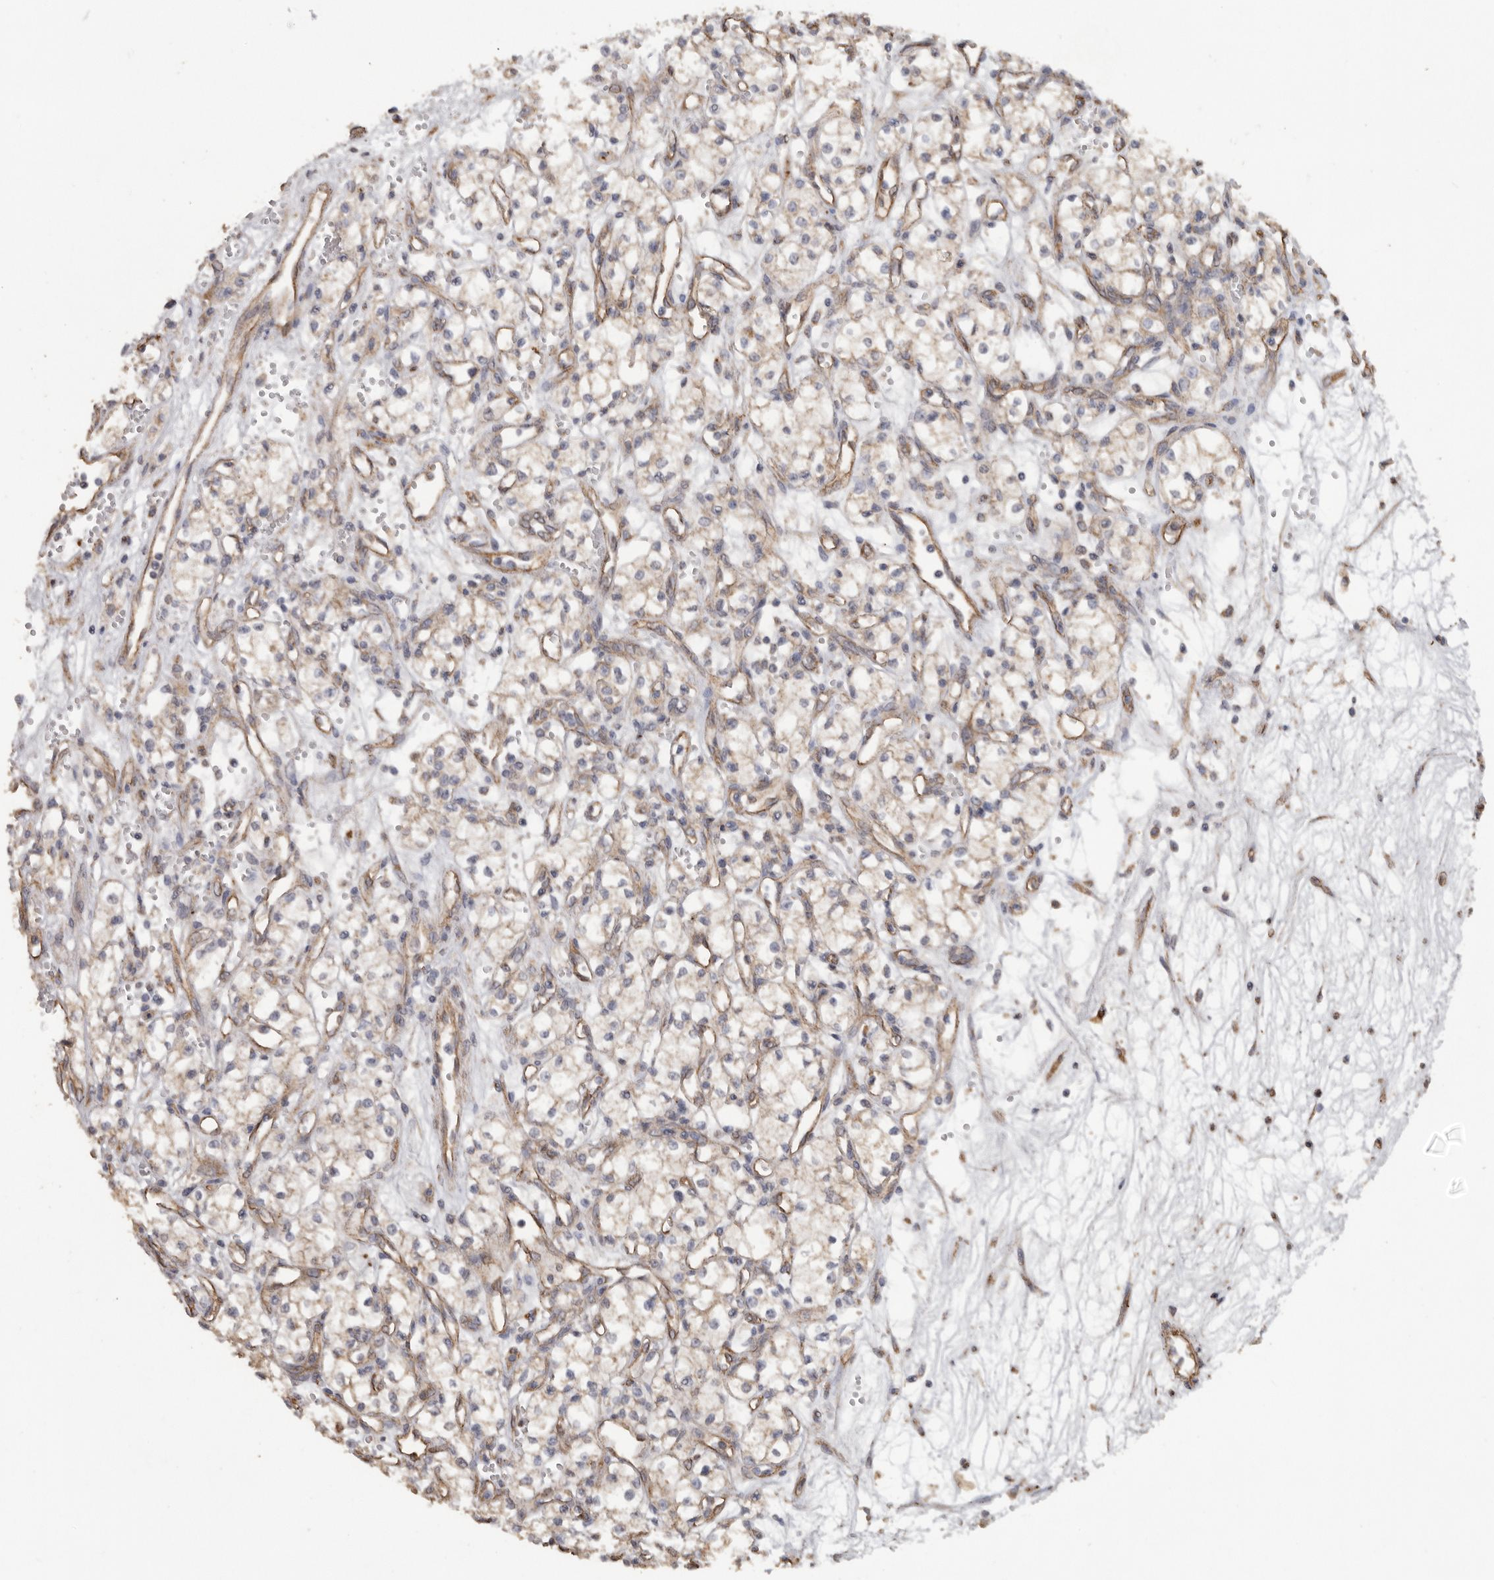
{"staining": {"intensity": "negative", "quantity": "none", "location": "none"}, "tissue": "renal cancer", "cell_type": "Tumor cells", "image_type": "cancer", "snomed": [{"axis": "morphology", "description": "Adenocarcinoma, NOS"}, {"axis": "topography", "description": "Kidney"}], "caption": "Protein analysis of renal cancer (adenocarcinoma) displays no significant expression in tumor cells.", "gene": "PODXL2", "patient": {"sex": "male", "age": 59}}